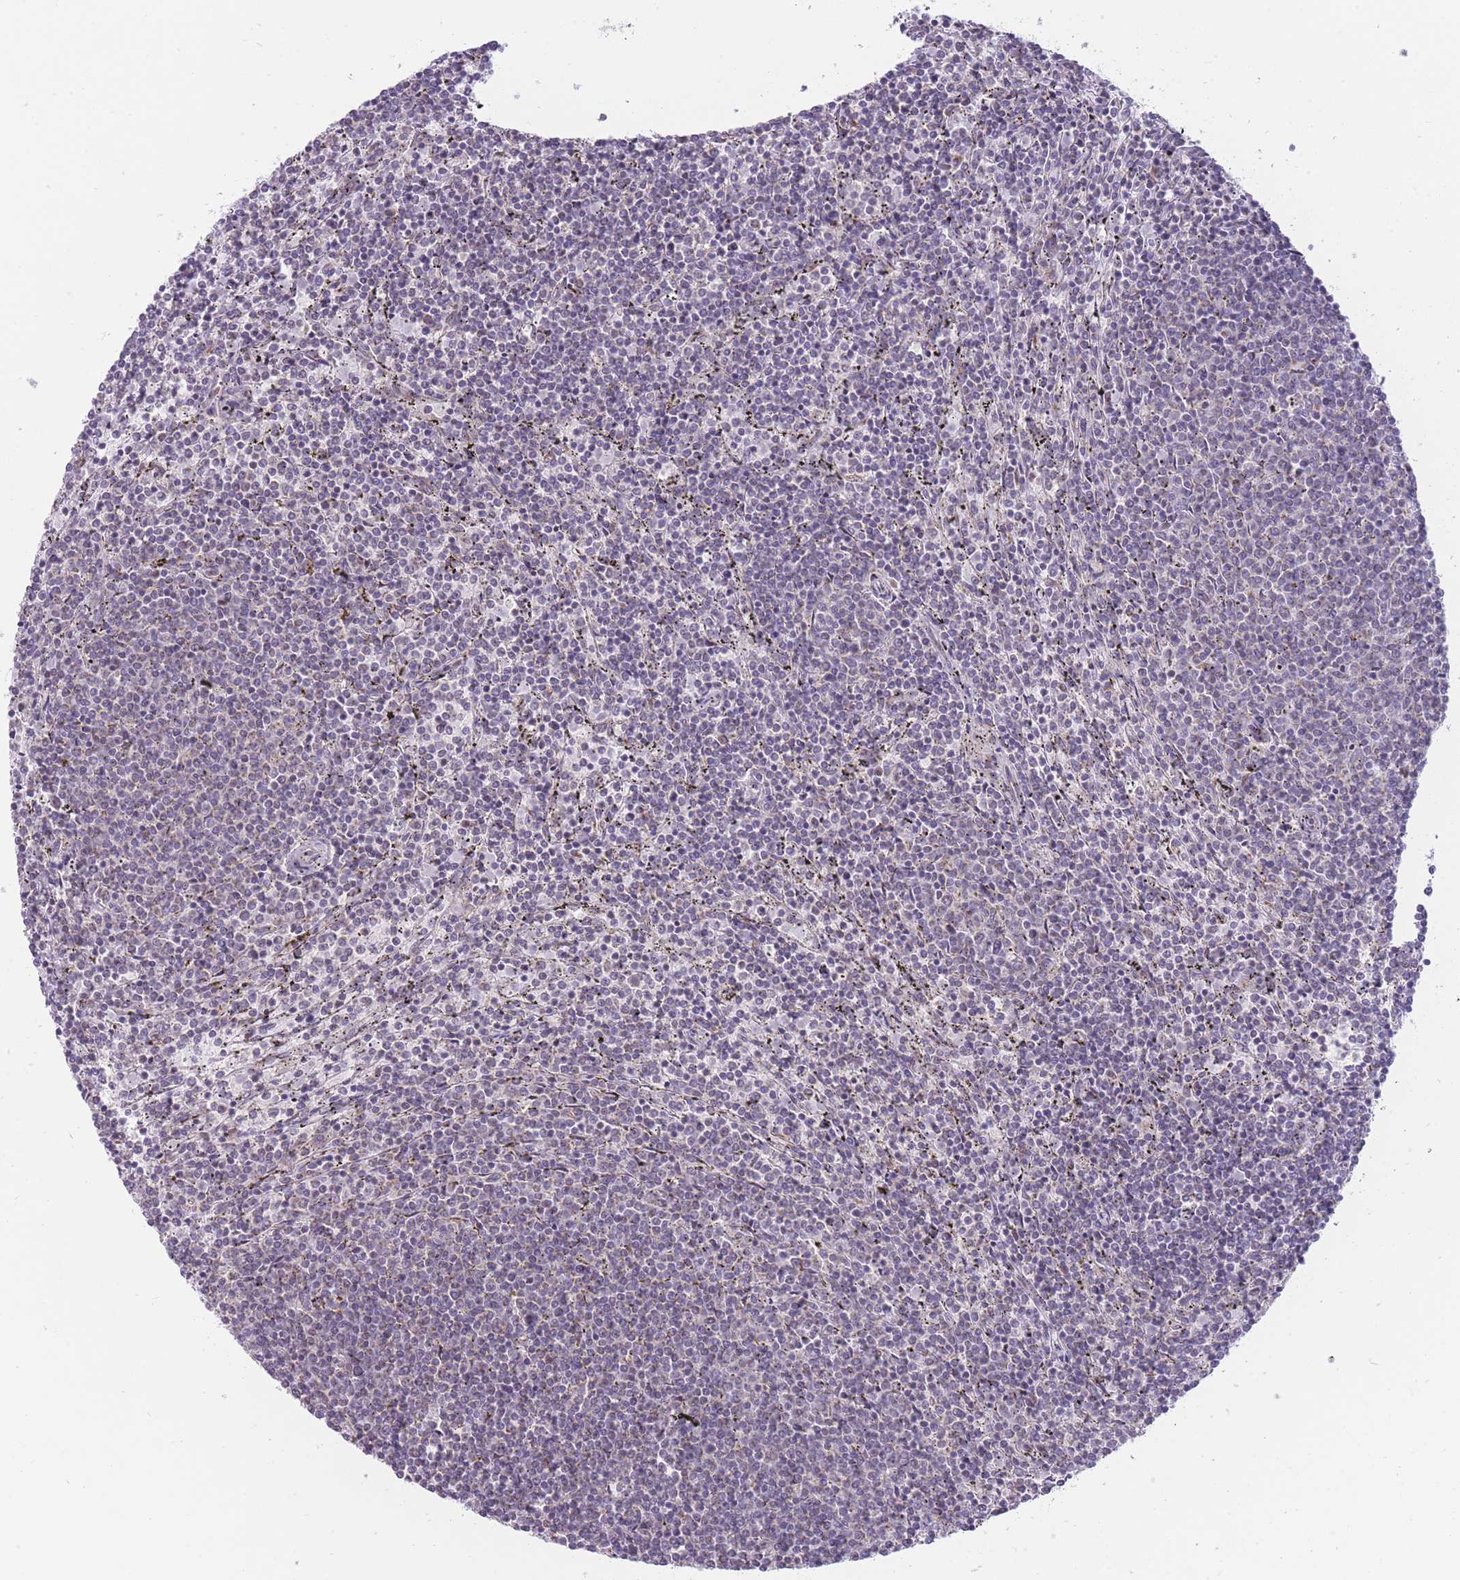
{"staining": {"intensity": "negative", "quantity": "none", "location": "none"}, "tissue": "lymphoma", "cell_type": "Tumor cells", "image_type": "cancer", "snomed": [{"axis": "morphology", "description": "Malignant lymphoma, non-Hodgkin's type, Low grade"}, {"axis": "topography", "description": "Spleen"}], "caption": "The micrograph reveals no staining of tumor cells in malignant lymphoma, non-Hodgkin's type (low-grade). (DAB immunohistochemistry, high magnification).", "gene": "NELL1", "patient": {"sex": "female", "age": 50}}